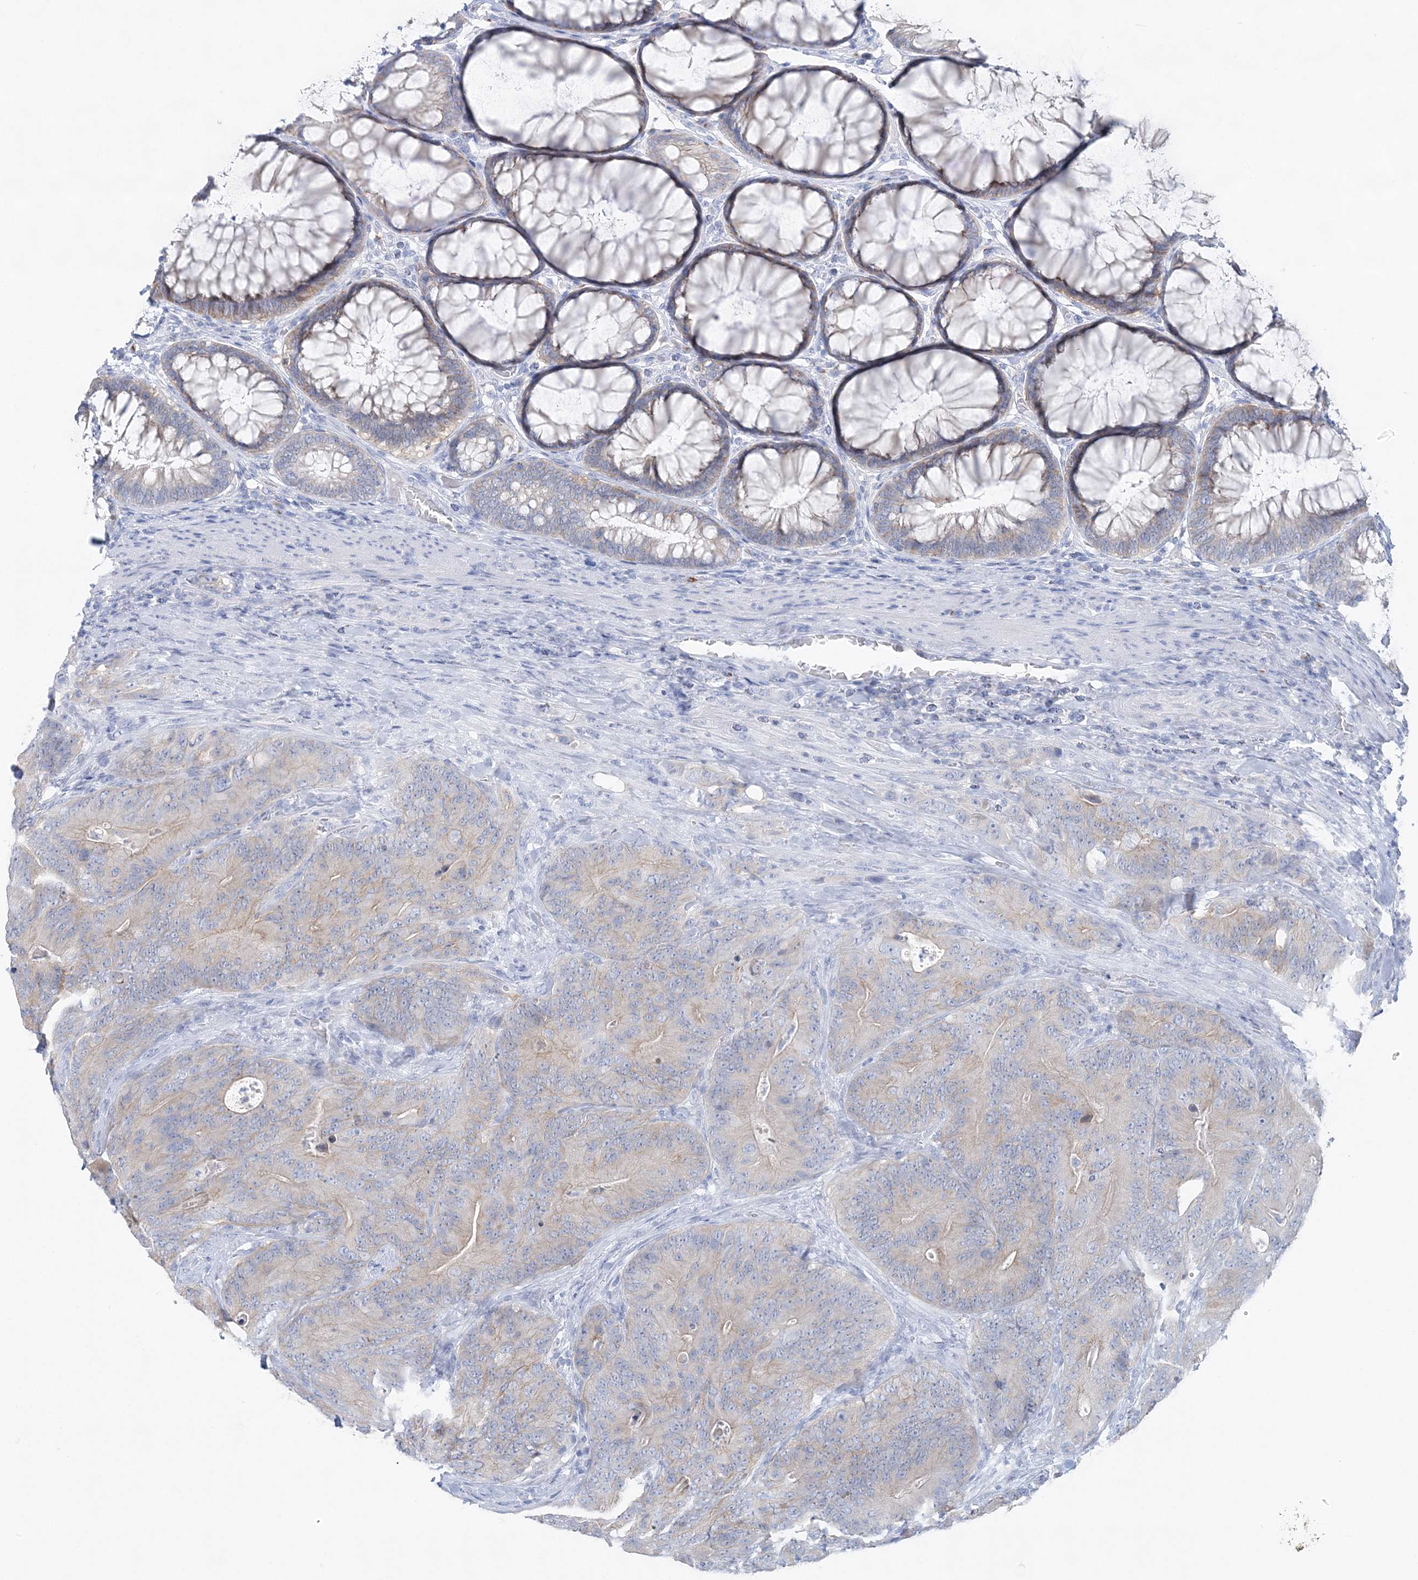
{"staining": {"intensity": "weak", "quantity": "25%-75%", "location": "cytoplasmic/membranous"}, "tissue": "colorectal cancer", "cell_type": "Tumor cells", "image_type": "cancer", "snomed": [{"axis": "morphology", "description": "Normal tissue, NOS"}, {"axis": "topography", "description": "Colon"}], "caption": "Brown immunohistochemical staining in colorectal cancer demonstrates weak cytoplasmic/membranous expression in about 25%-75% of tumor cells. (Brightfield microscopy of DAB IHC at high magnification).", "gene": "SLC5A6", "patient": {"sex": "female", "age": 82}}